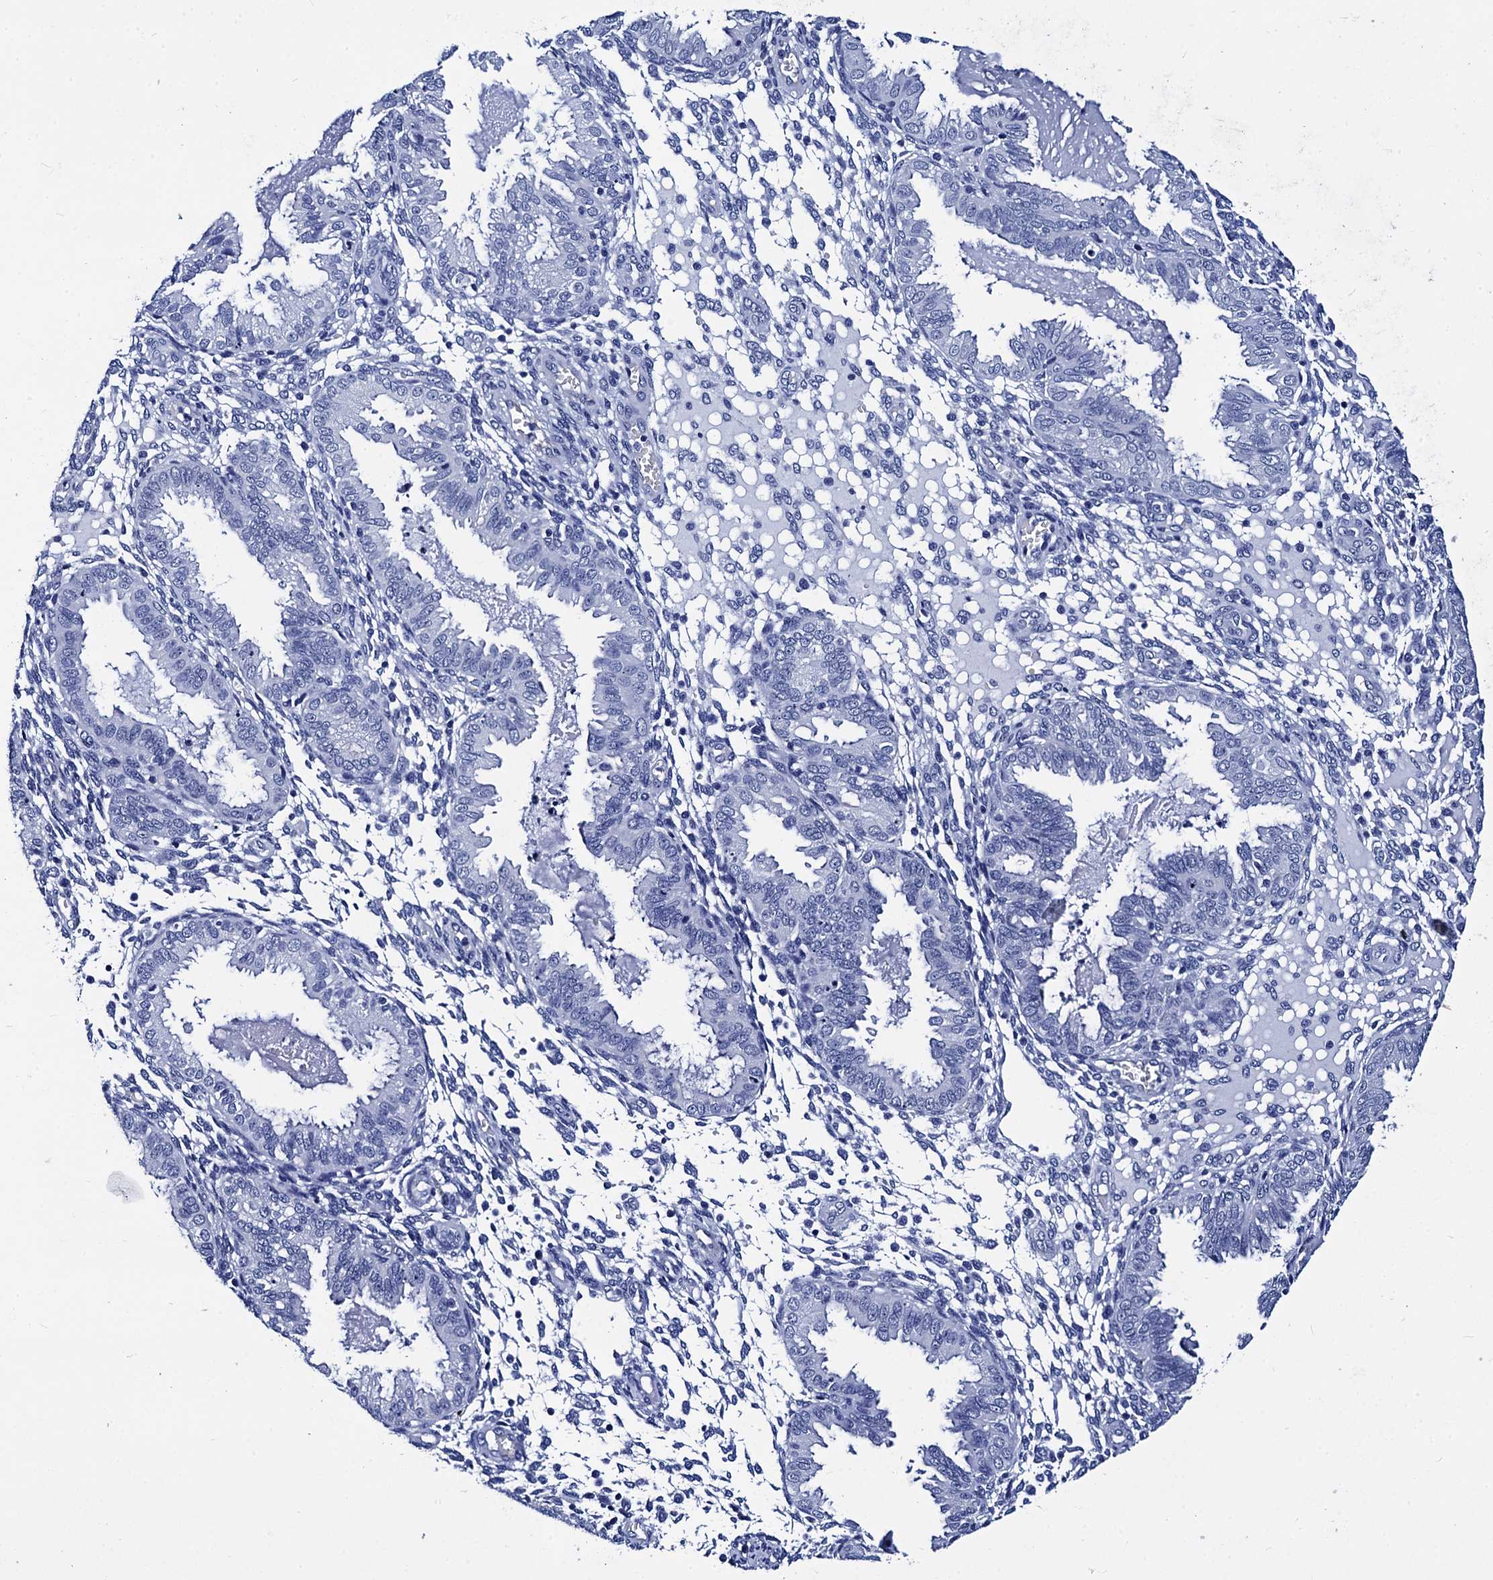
{"staining": {"intensity": "negative", "quantity": "none", "location": "none"}, "tissue": "endometrium", "cell_type": "Cells in endometrial stroma", "image_type": "normal", "snomed": [{"axis": "morphology", "description": "Normal tissue, NOS"}, {"axis": "topography", "description": "Endometrium"}], "caption": "The immunohistochemistry (IHC) micrograph has no significant expression in cells in endometrial stroma of endometrium.", "gene": "MYBPC3", "patient": {"sex": "female", "age": 33}}